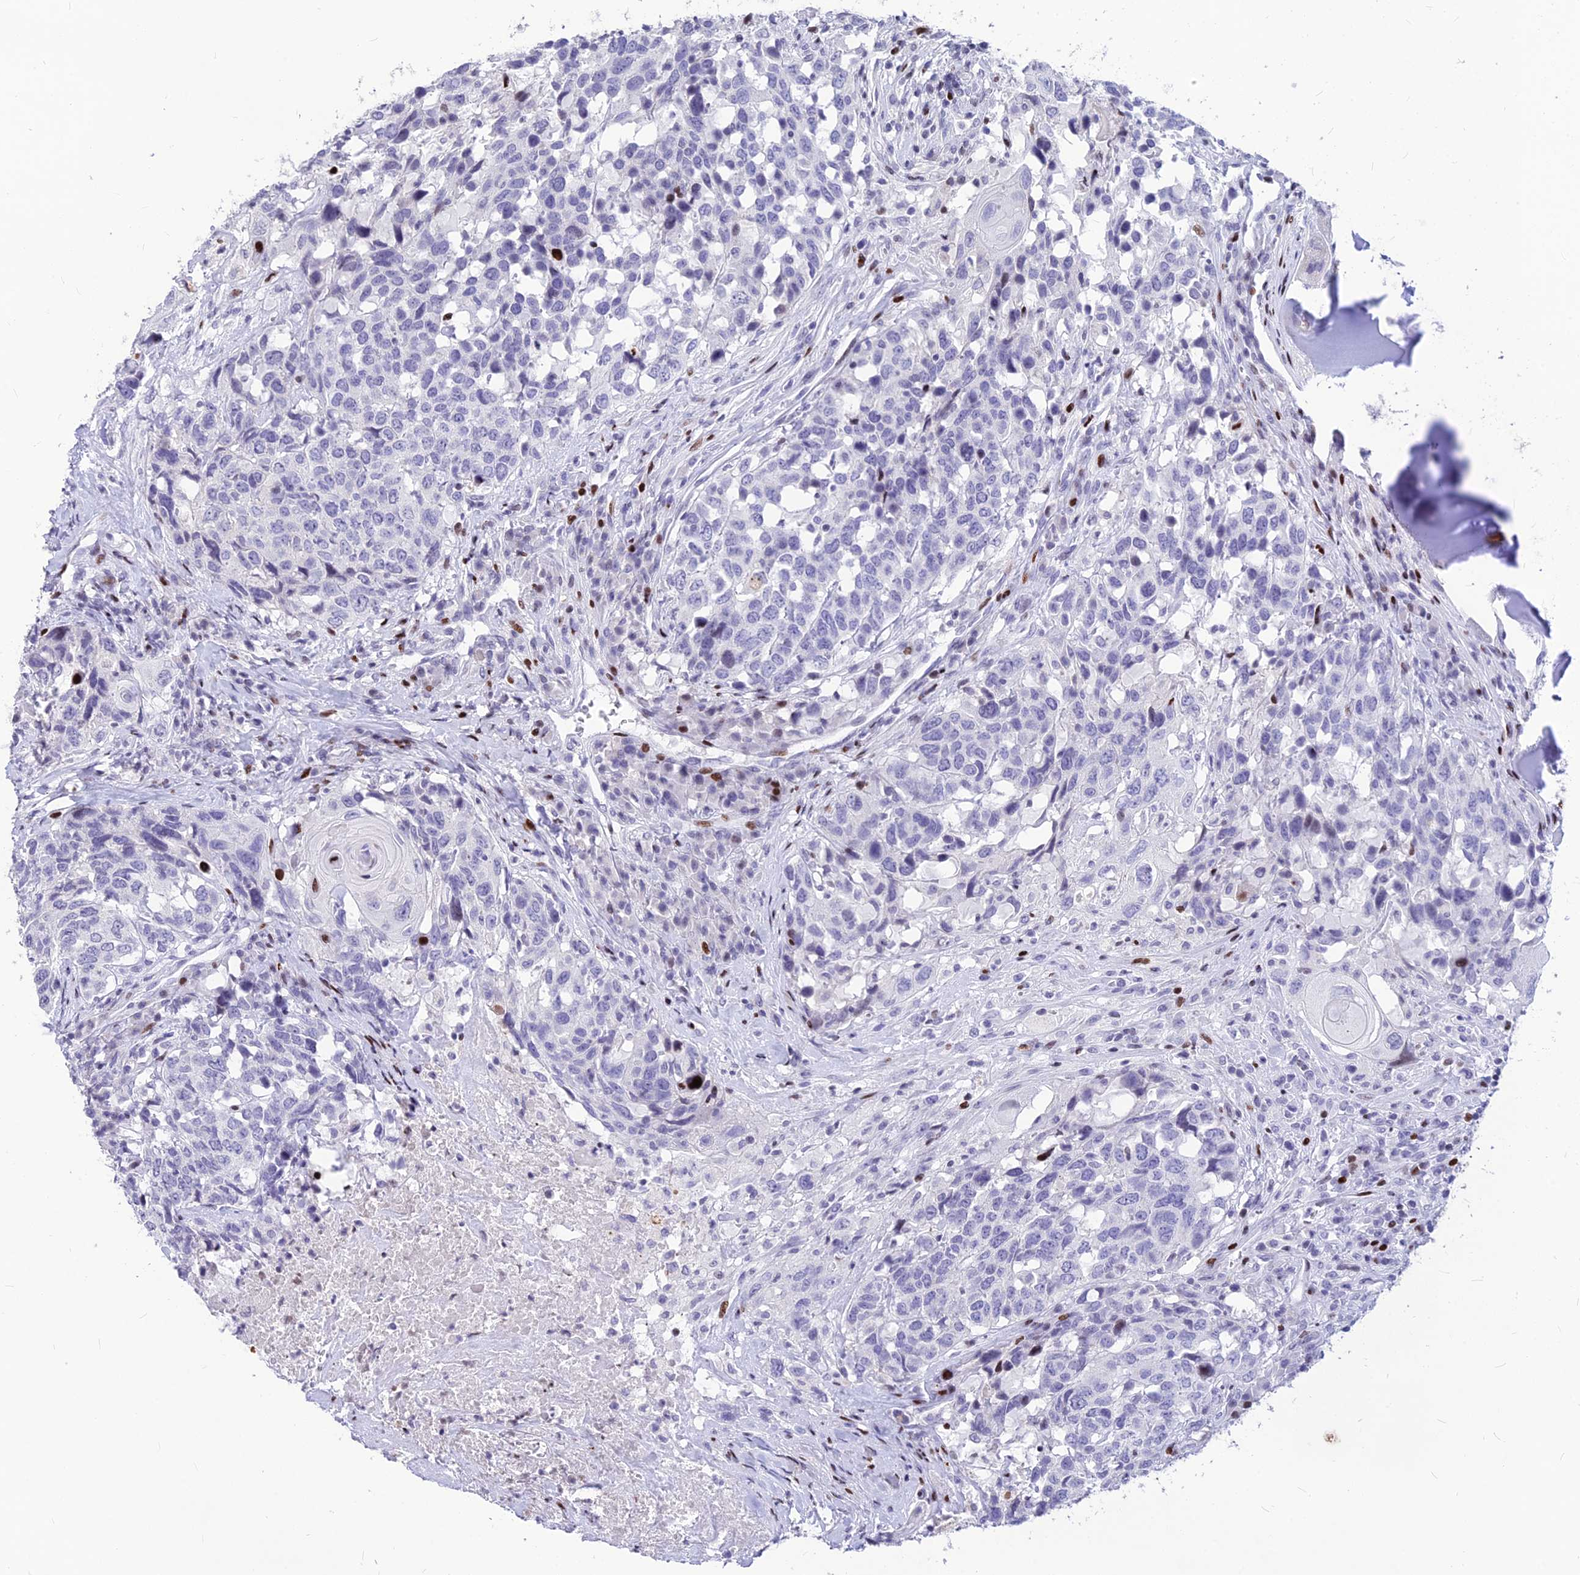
{"staining": {"intensity": "negative", "quantity": "none", "location": "none"}, "tissue": "head and neck cancer", "cell_type": "Tumor cells", "image_type": "cancer", "snomed": [{"axis": "morphology", "description": "Squamous cell carcinoma, NOS"}, {"axis": "topography", "description": "Head-Neck"}], "caption": "High power microscopy histopathology image of an immunohistochemistry image of head and neck cancer (squamous cell carcinoma), revealing no significant positivity in tumor cells.", "gene": "PRPS1", "patient": {"sex": "male", "age": 66}}